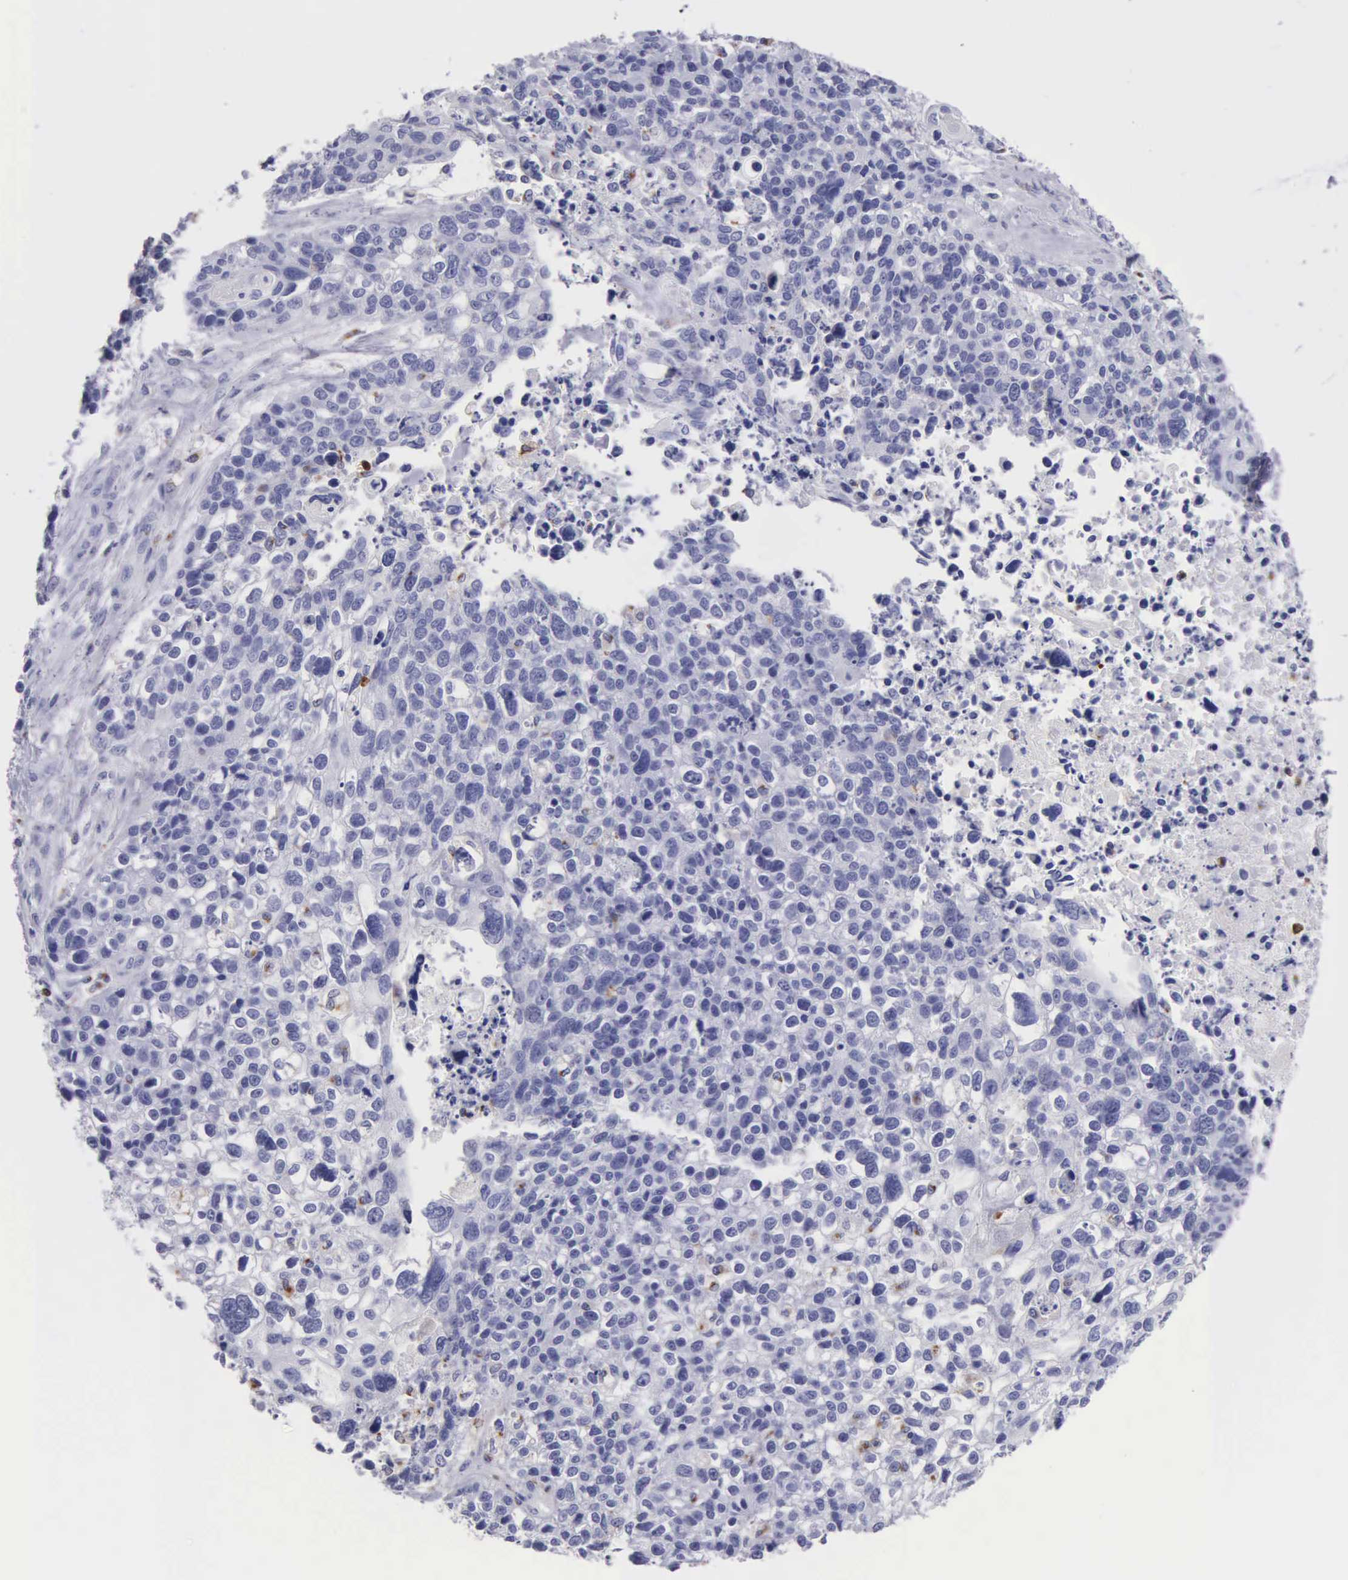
{"staining": {"intensity": "negative", "quantity": "none", "location": "none"}, "tissue": "lung cancer", "cell_type": "Tumor cells", "image_type": "cancer", "snomed": [{"axis": "morphology", "description": "Squamous cell carcinoma, NOS"}, {"axis": "topography", "description": "Lymph node"}, {"axis": "topography", "description": "Lung"}], "caption": "Lung cancer was stained to show a protein in brown. There is no significant positivity in tumor cells.", "gene": "SRGN", "patient": {"sex": "male", "age": 74}}